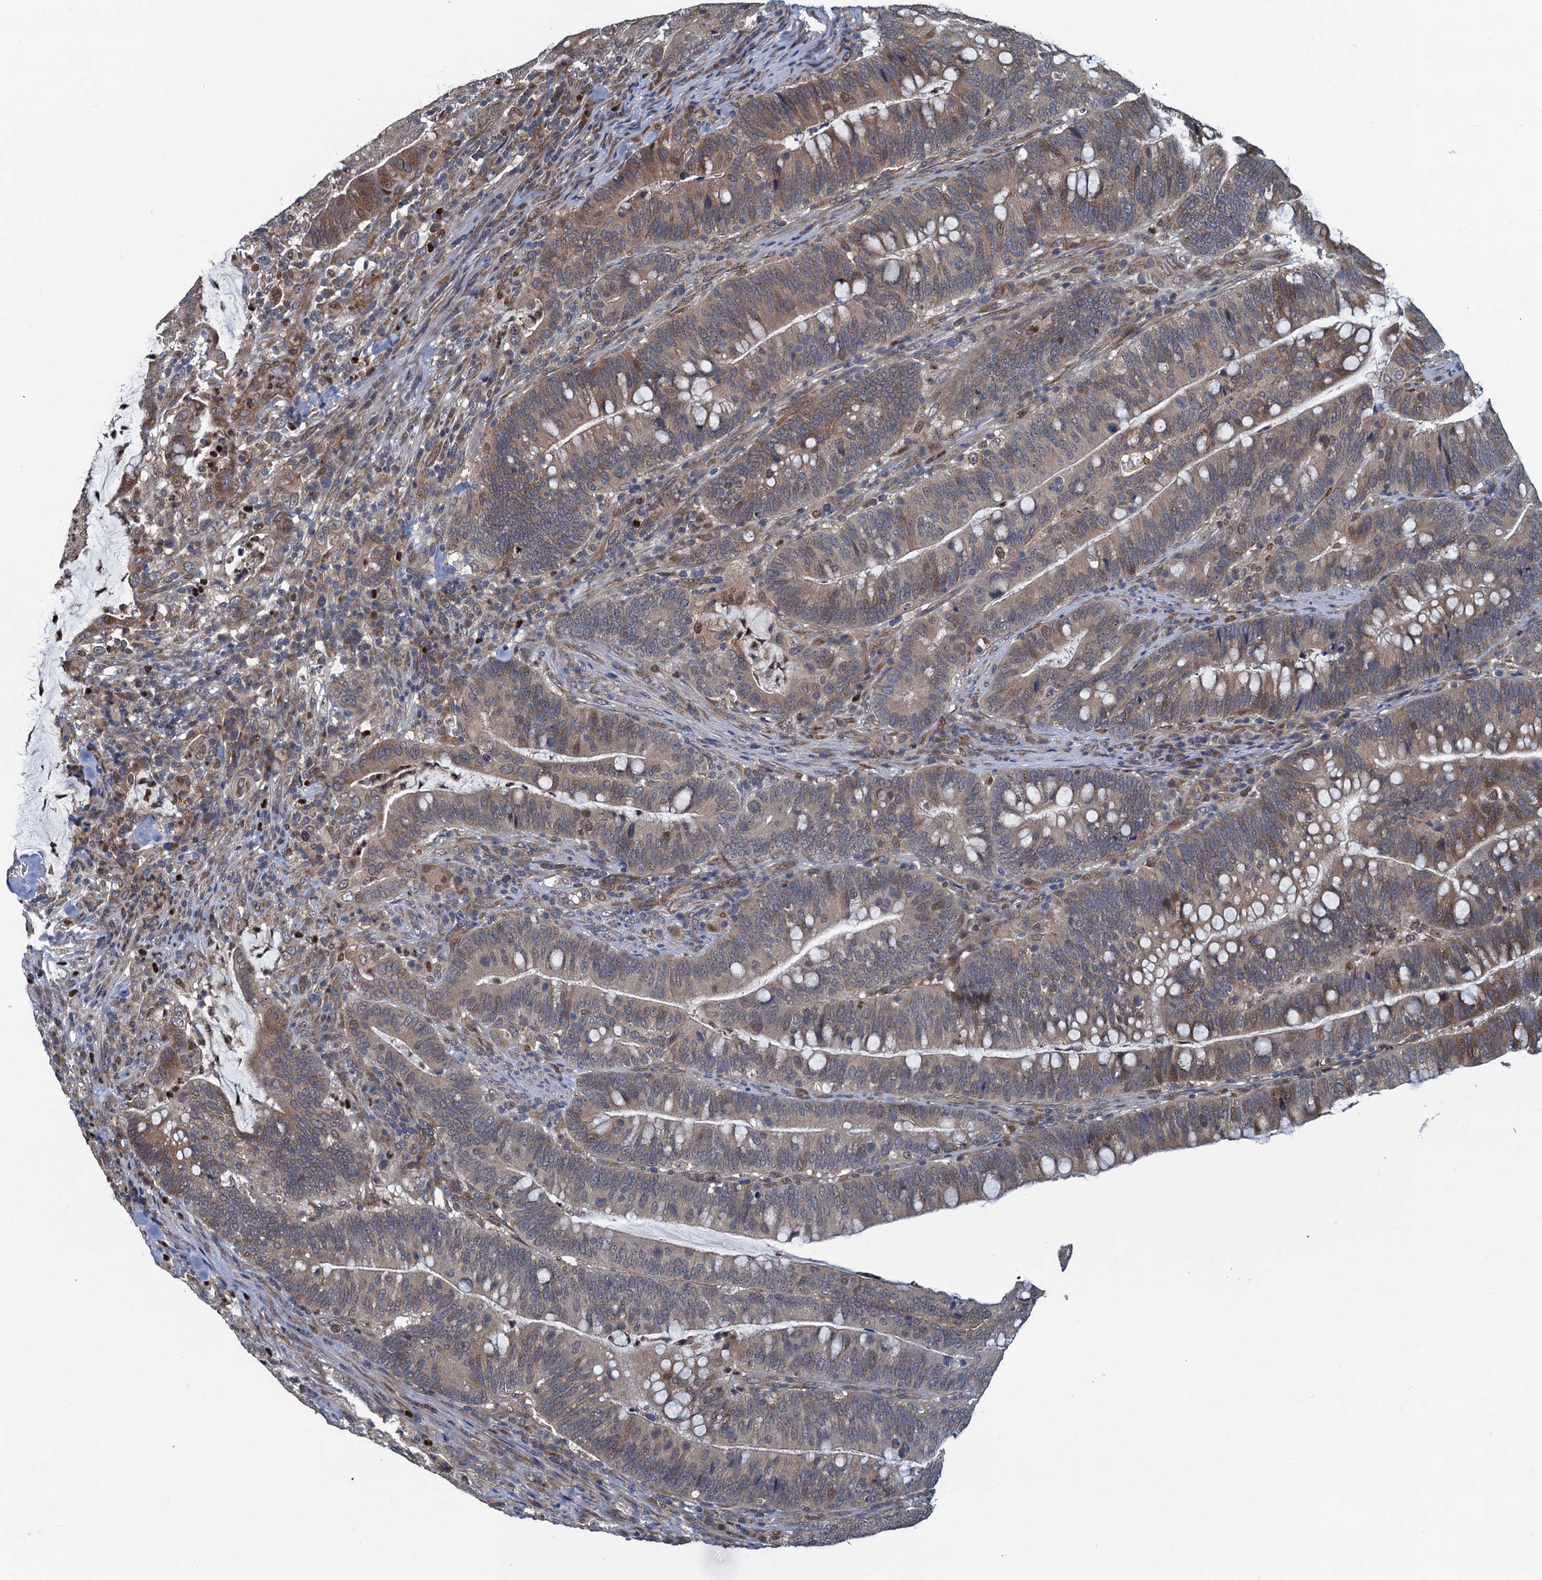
{"staining": {"intensity": "weak", "quantity": "25%-75%", "location": "cytoplasmic/membranous,nuclear"}, "tissue": "colorectal cancer", "cell_type": "Tumor cells", "image_type": "cancer", "snomed": [{"axis": "morphology", "description": "Adenocarcinoma, NOS"}, {"axis": "topography", "description": "Colon"}], "caption": "Tumor cells exhibit low levels of weak cytoplasmic/membranous and nuclear expression in about 25%-75% of cells in human colorectal cancer (adenocarcinoma). (brown staining indicates protein expression, while blue staining denotes nuclei).", "gene": "RNF125", "patient": {"sex": "female", "age": 66}}